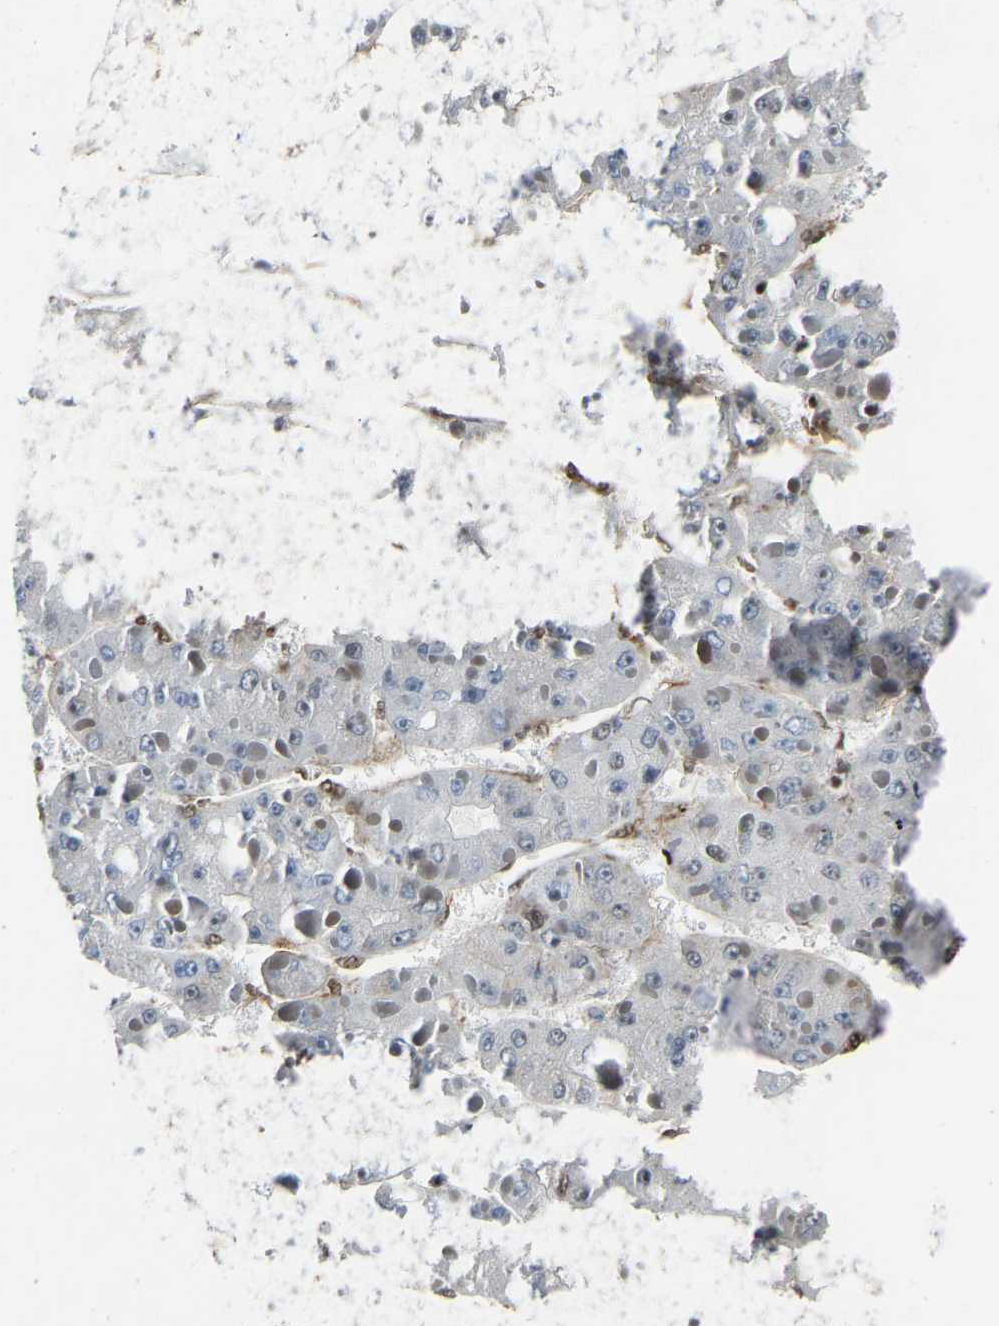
{"staining": {"intensity": "negative", "quantity": "none", "location": "none"}, "tissue": "liver cancer", "cell_type": "Tumor cells", "image_type": "cancer", "snomed": [{"axis": "morphology", "description": "Carcinoma, Hepatocellular, NOS"}, {"axis": "topography", "description": "Liver"}], "caption": "A photomicrograph of liver hepatocellular carcinoma stained for a protein exhibits no brown staining in tumor cells. (Immunohistochemistry, brightfield microscopy, high magnification).", "gene": "DDX5", "patient": {"sex": "female", "age": 73}}